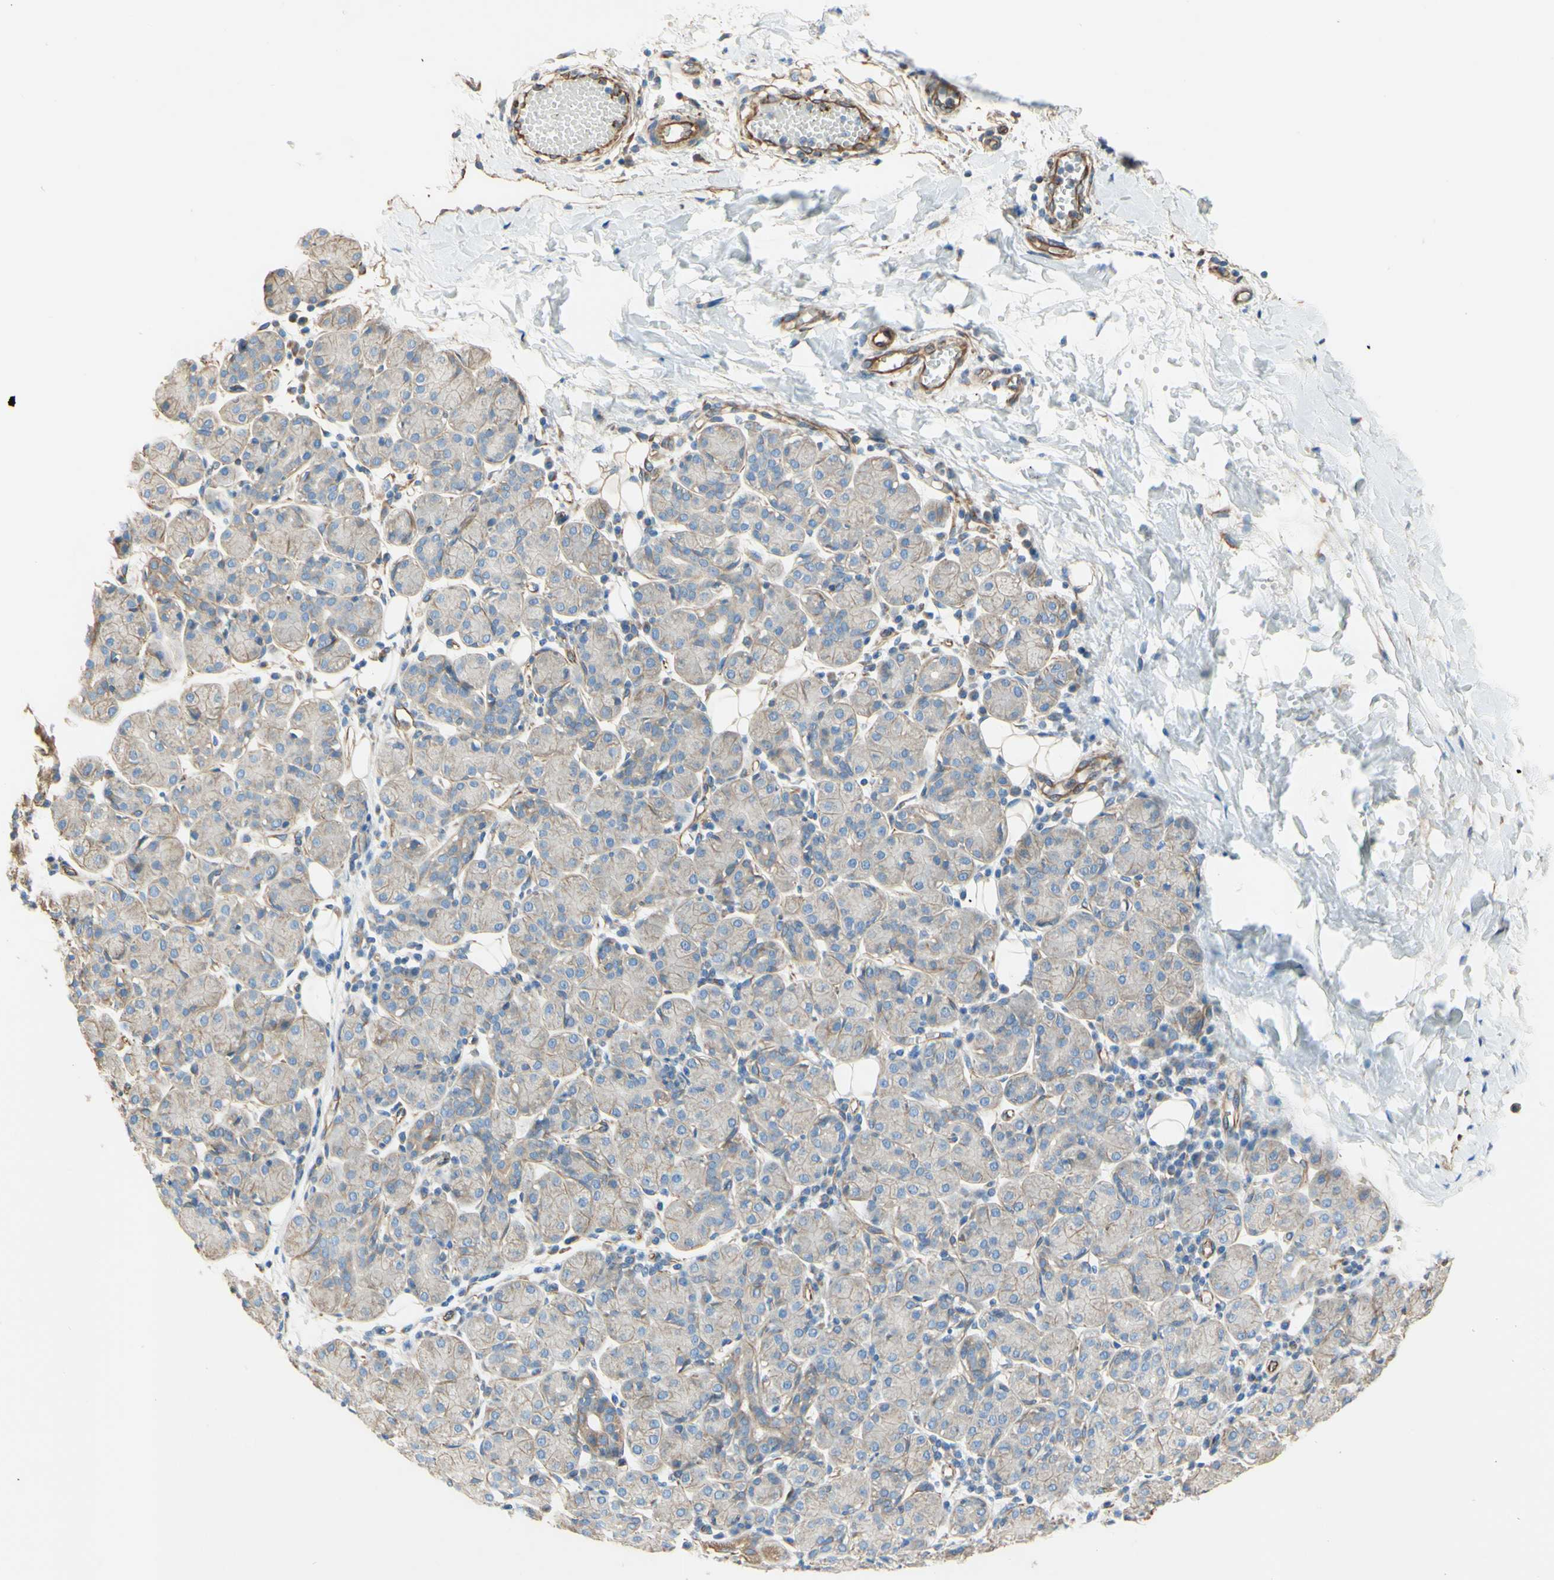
{"staining": {"intensity": "weak", "quantity": "25%-75%", "location": "cytoplasmic/membranous"}, "tissue": "salivary gland", "cell_type": "Glandular cells", "image_type": "normal", "snomed": [{"axis": "morphology", "description": "Normal tissue, NOS"}, {"axis": "morphology", "description": "Inflammation, NOS"}, {"axis": "topography", "description": "Lymph node"}, {"axis": "topography", "description": "Salivary gland"}], "caption": "Unremarkable salivary gland demonstrates weak cytoplasmic/membranous expression in about 25%-75% of glandular cells, visualized by immunohistochemistry.", "gene": "ENDOD1", "patient": {"sex": "male", "age": 3}}